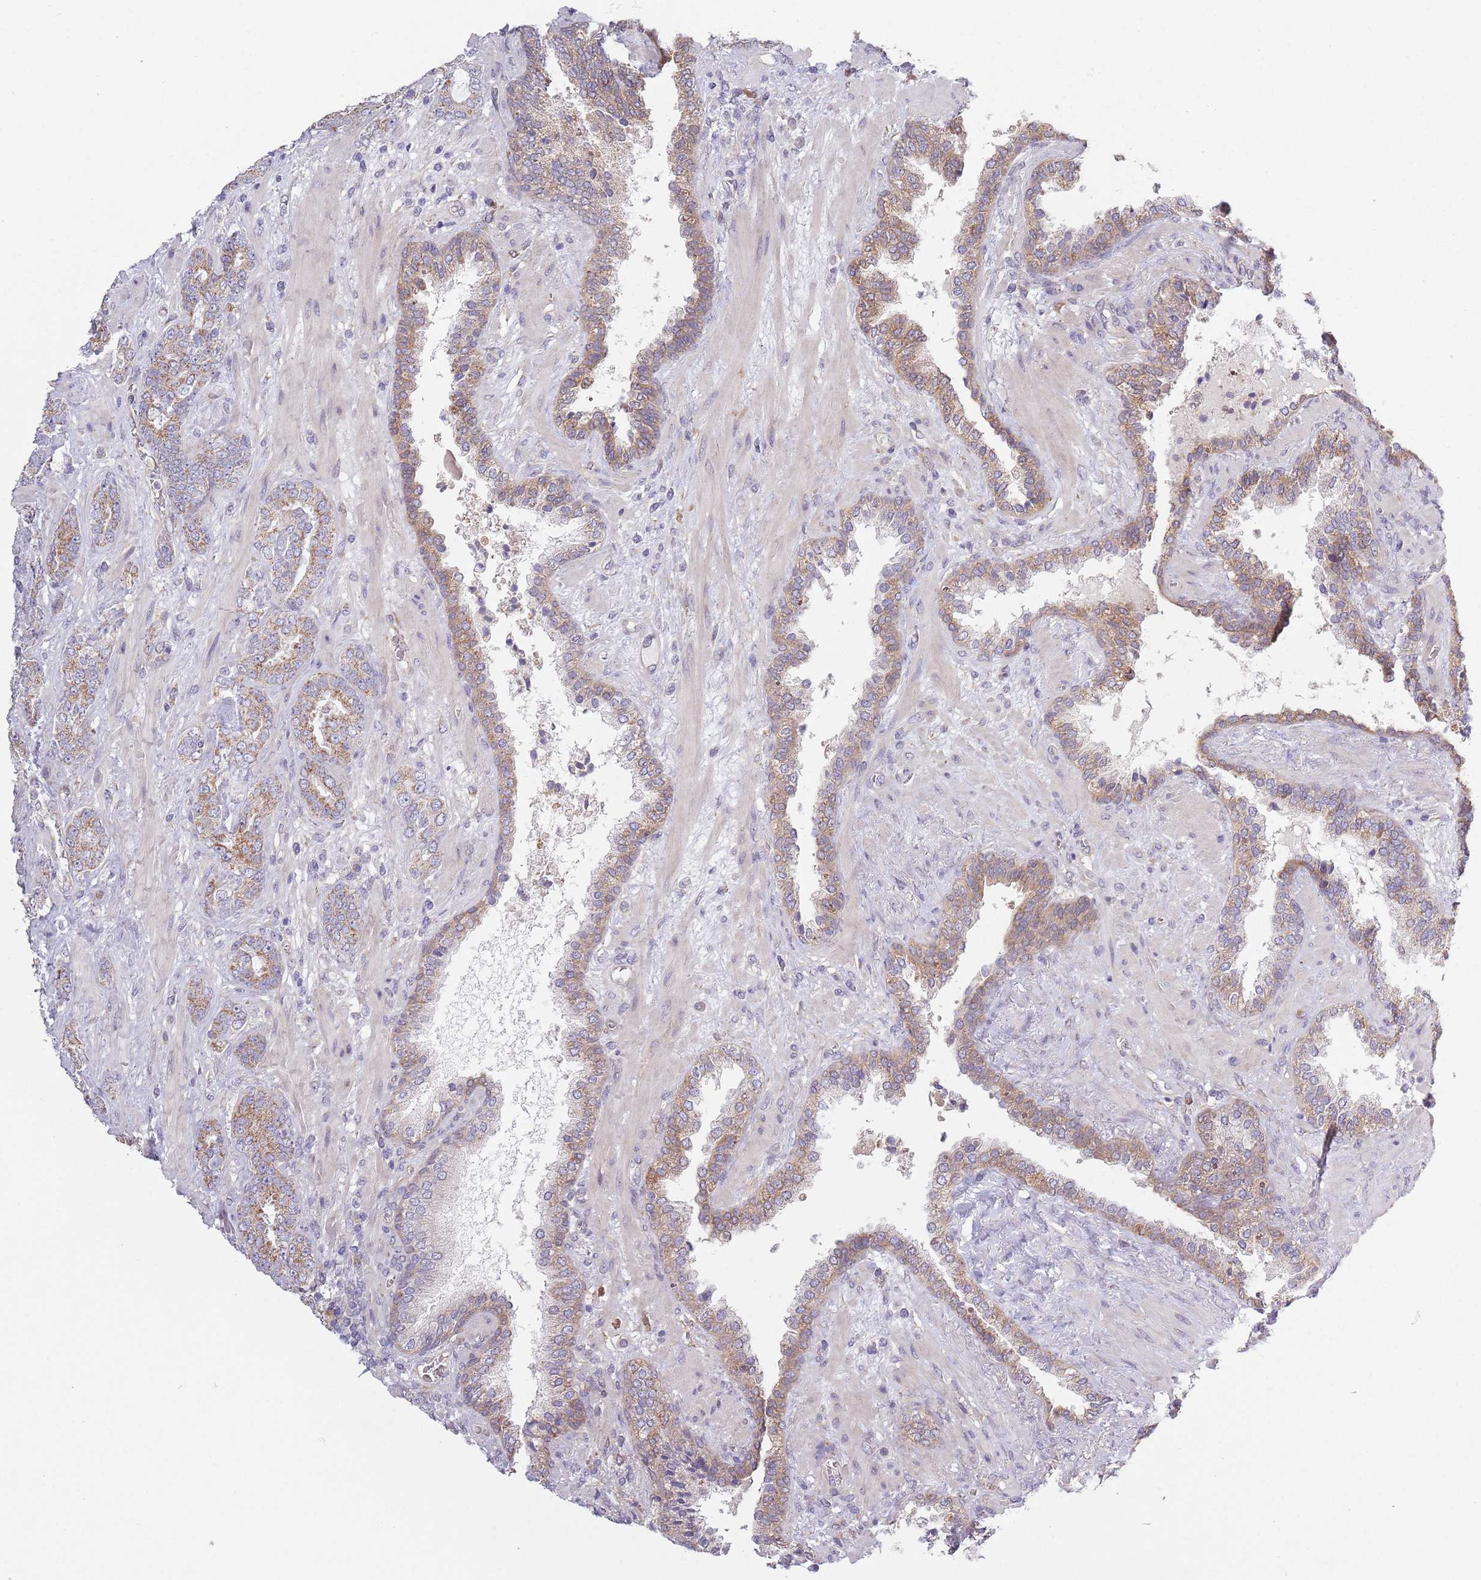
{"staining": {"intensity": "moderate", "quantity": "25%-75%", "location": "cytoplasmic/membranous"}, "tissue": "prostate cancer", "cell_type": "Tumor cells", "image_type": "cancer", "snomed": [{"axis": "morphology", "description": "Adenocarcinoma, High grade"}, {"axis": "topography", "description": "Prostate"}], "caption": "Protein expression analysis of prostate cancer (high-grade adenocarcinoma) shows moderate cytoplasmic/membranous positivity in approximately 25%-75% of tumor cells. The protein is shown in brown color, while the nuclei are stained blue.", "gene": "COQ5", "patient": {"sex": "male", "age": 71}}